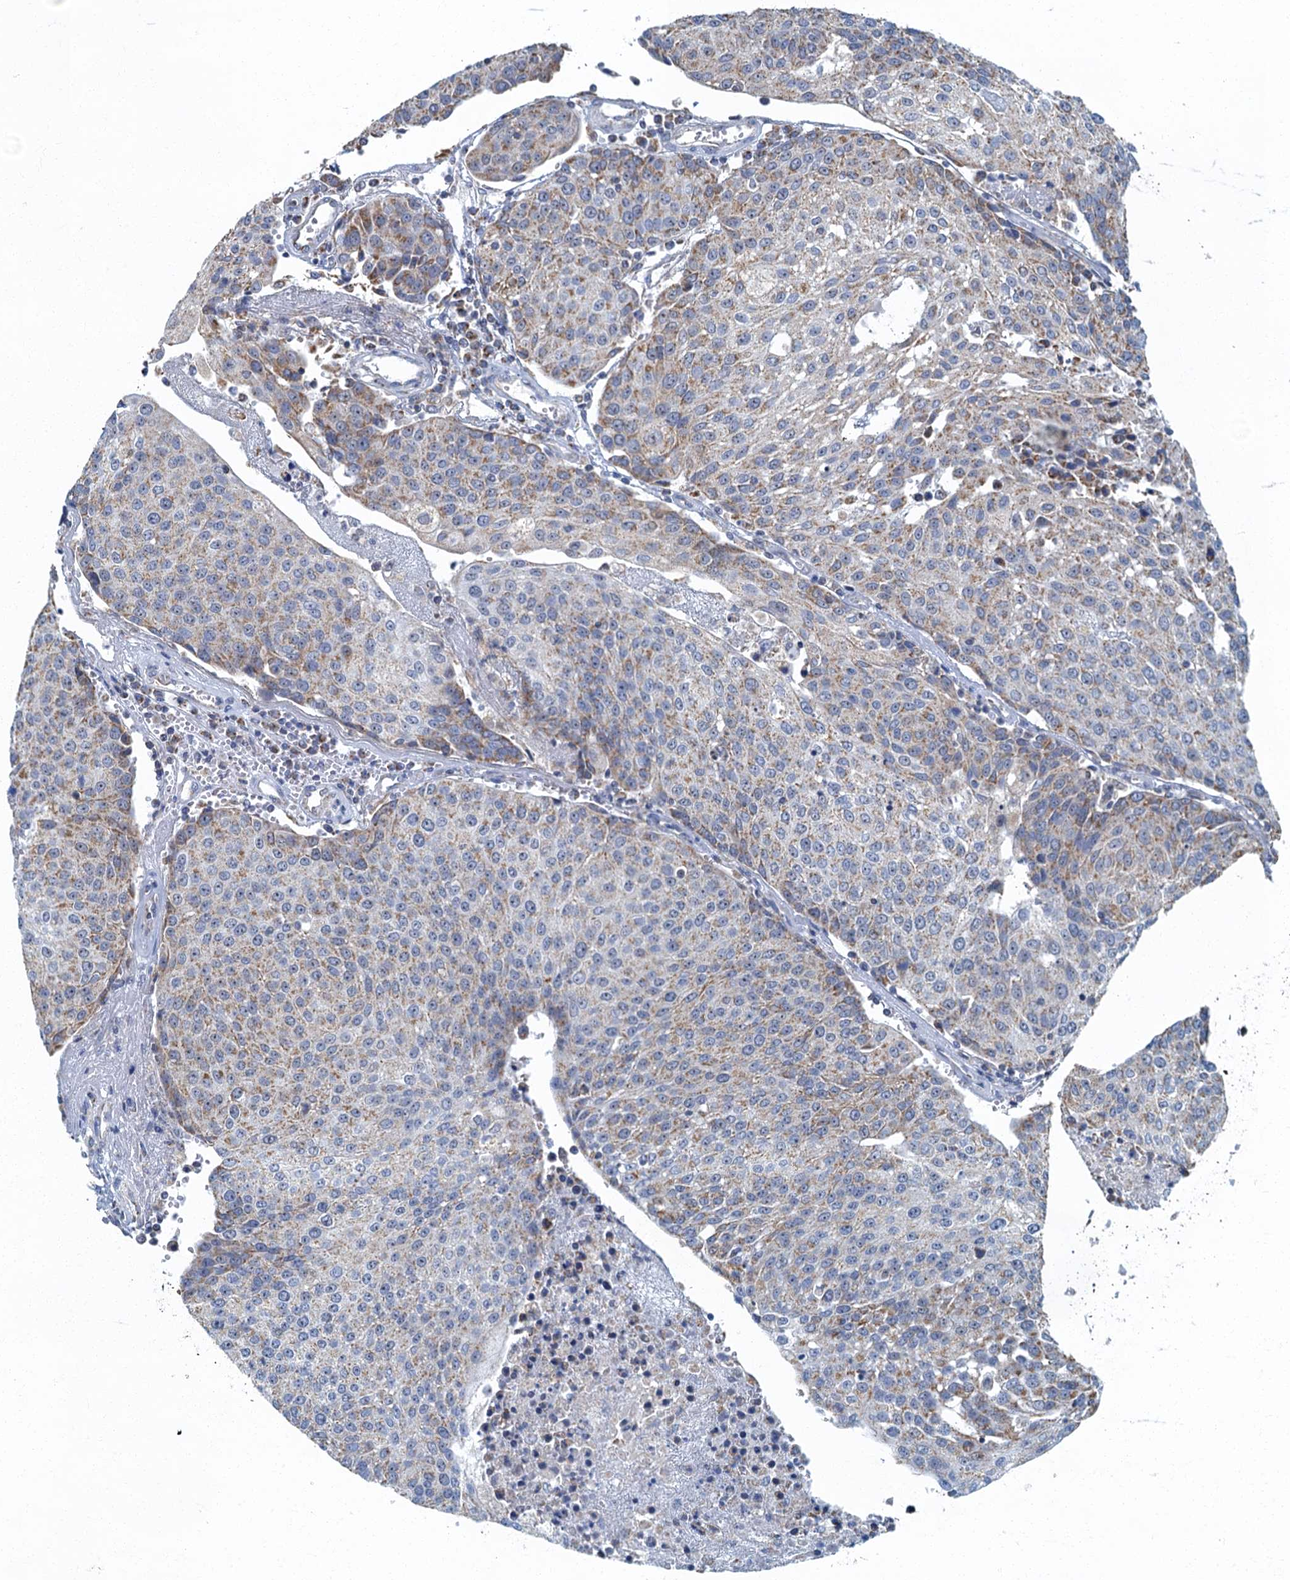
{"staining": {"intensity": "weak", "quantity": ">75%", "location": "cytoplasmic/membranous"}, "tissue": "urothelial cancer", "cell_type": "Tumor cells", "image_type": "cancer", "snomed": [{"axis": "morphology", "description": "Urothelial carcinoma, High grade"}, {"axis": "topography", "description": "Urinary bladder"}], "caption": "Immunohistochemical staining of urothelial cancer exhibits low levels of weak cytoplasmic/membranous positivity in approximately >75% of tumor cells.", "gene": "RAD9B", "patient": {"sex": "female", "age": 85}}